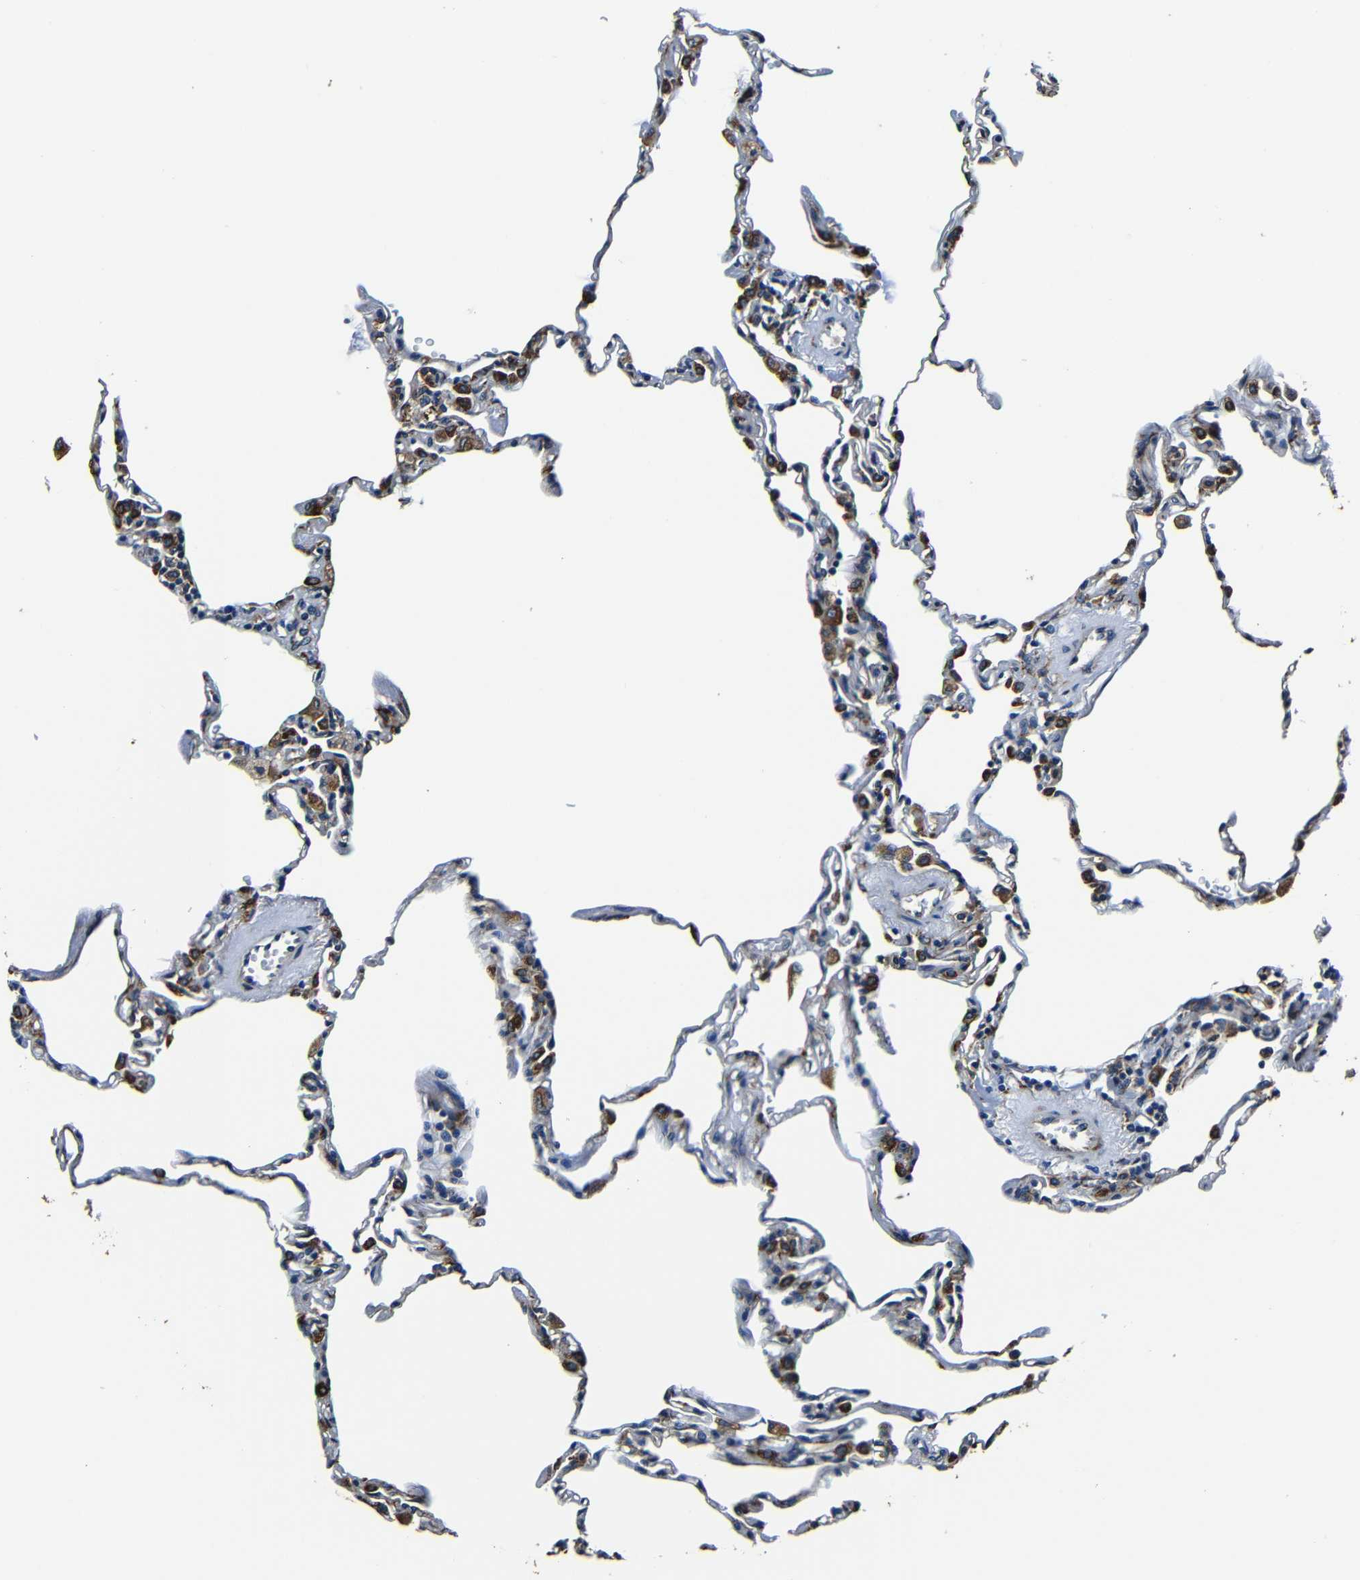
{"staining": {"intensity": "weak", "quantity": "<25%", "location": "cytoplasmic/membranous"}, "tissue": "lung", "cell_type": "Alveolar cells", "image_type": "normal", "snomed": [{"axis": "morphology", "description": "Normal tissue, NOS"}, {"axis": "topography", "description": "Lung"}], "caption": "Lung was stained to show a protein in brown. There is no significant positivity in alveolar cells. The staining was performed using DAB to visualize the protein expression in brown, while the nuclei were stained in blue with hematoxylin (Magnification: 20x).", "gene": "RRBP1", "patient": {"sex": "male", "age": 59}}